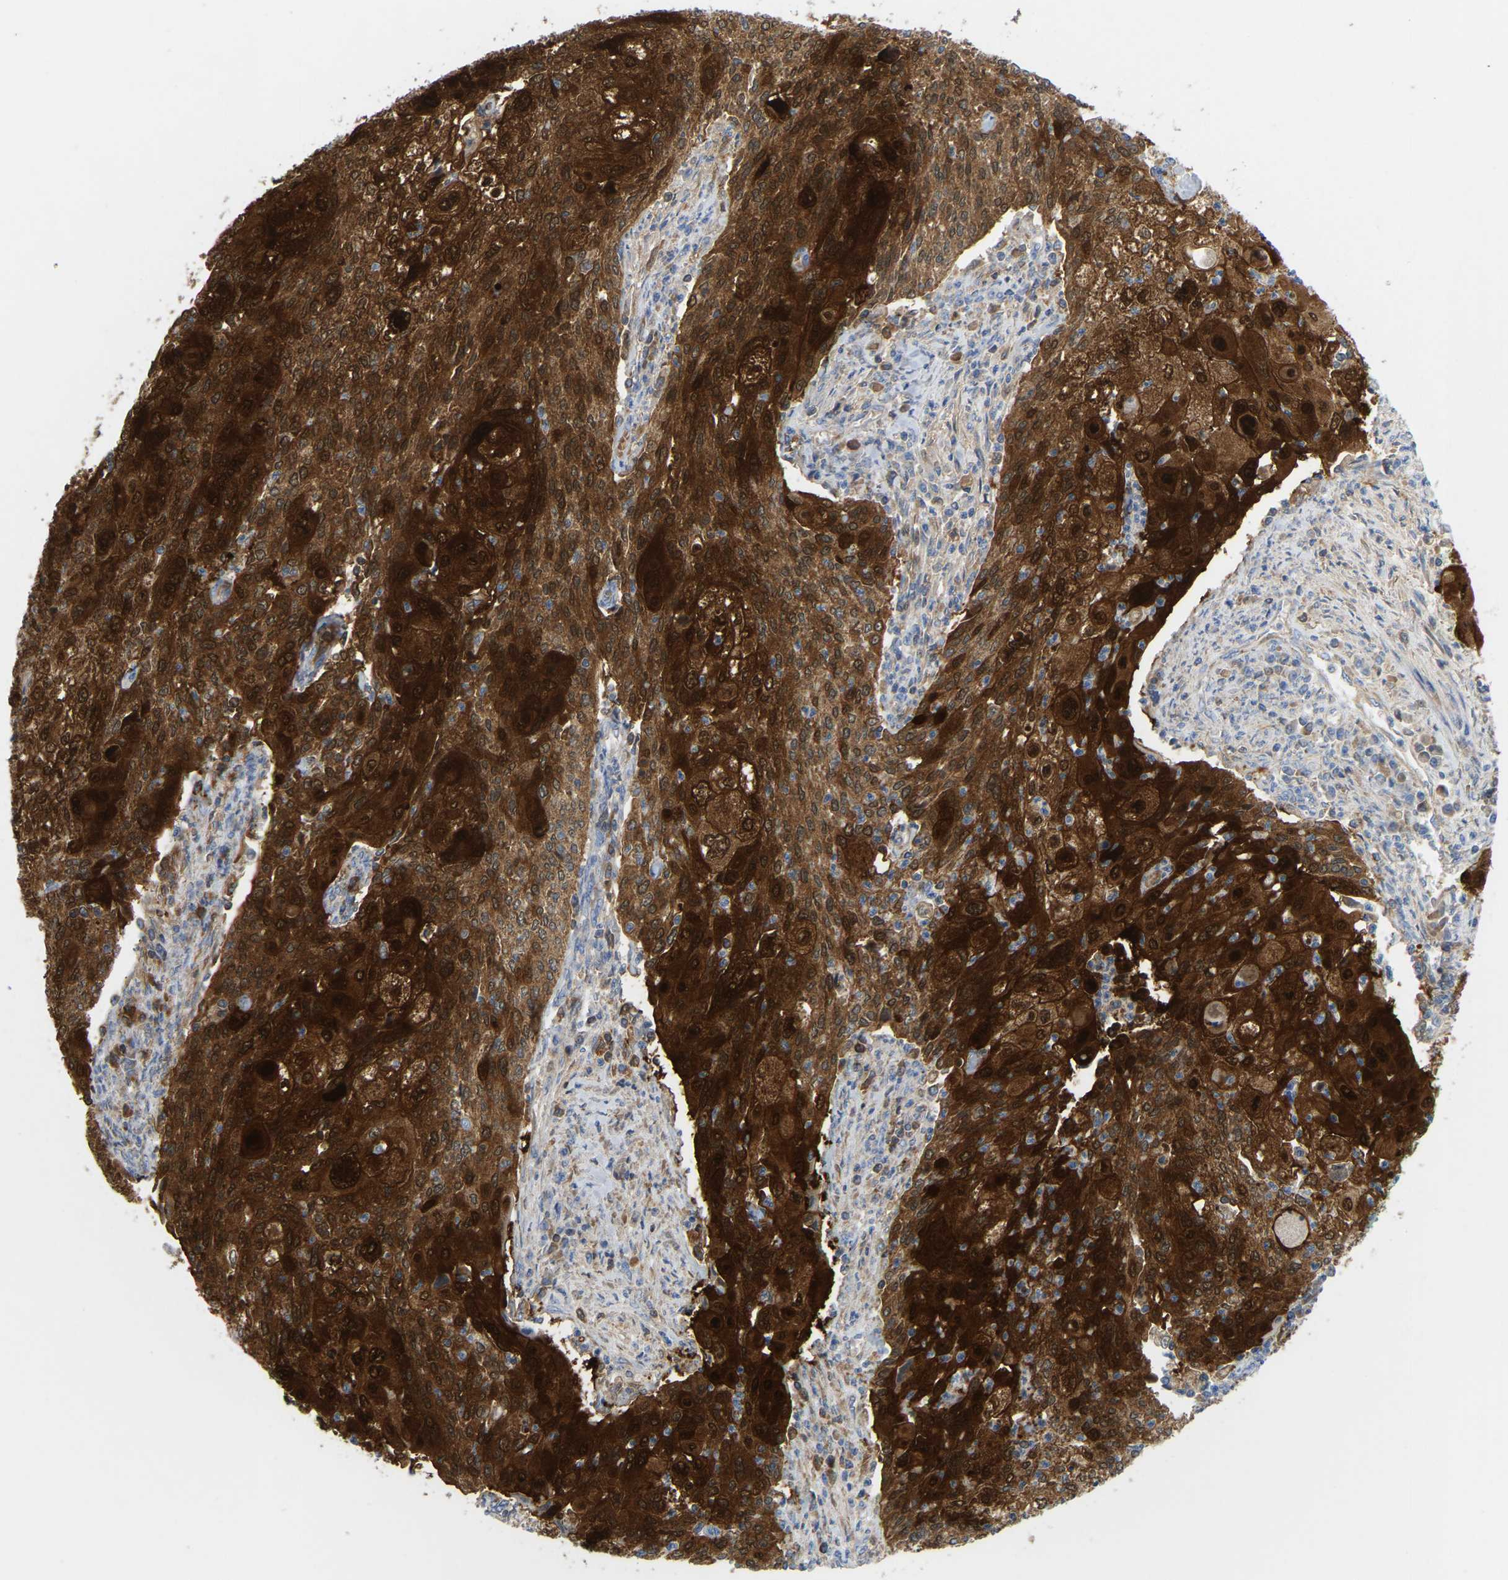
{"staining": {"intensity": "strong", "quantity": ">75%", "location": "cytoplasmic/membranous"}, "tissue": "cervical cancer", "cell_type": "Tumor cells", "image_type": "cancer", "snomed": [{"axis": "morphology", "description": "Squamous cell carcinoma, NOS"}, {"axis": "topography", "description": "Cervix"}], "caption": "The micrograph reveals staining of cervical cancer (squamous cell carcinoma), revealing strong cytoplasmic/membranous protein positivity (brown color) within tumor cells.", "gene": "SERPINB5", "patient": {"sex": "female", "age": 40}}